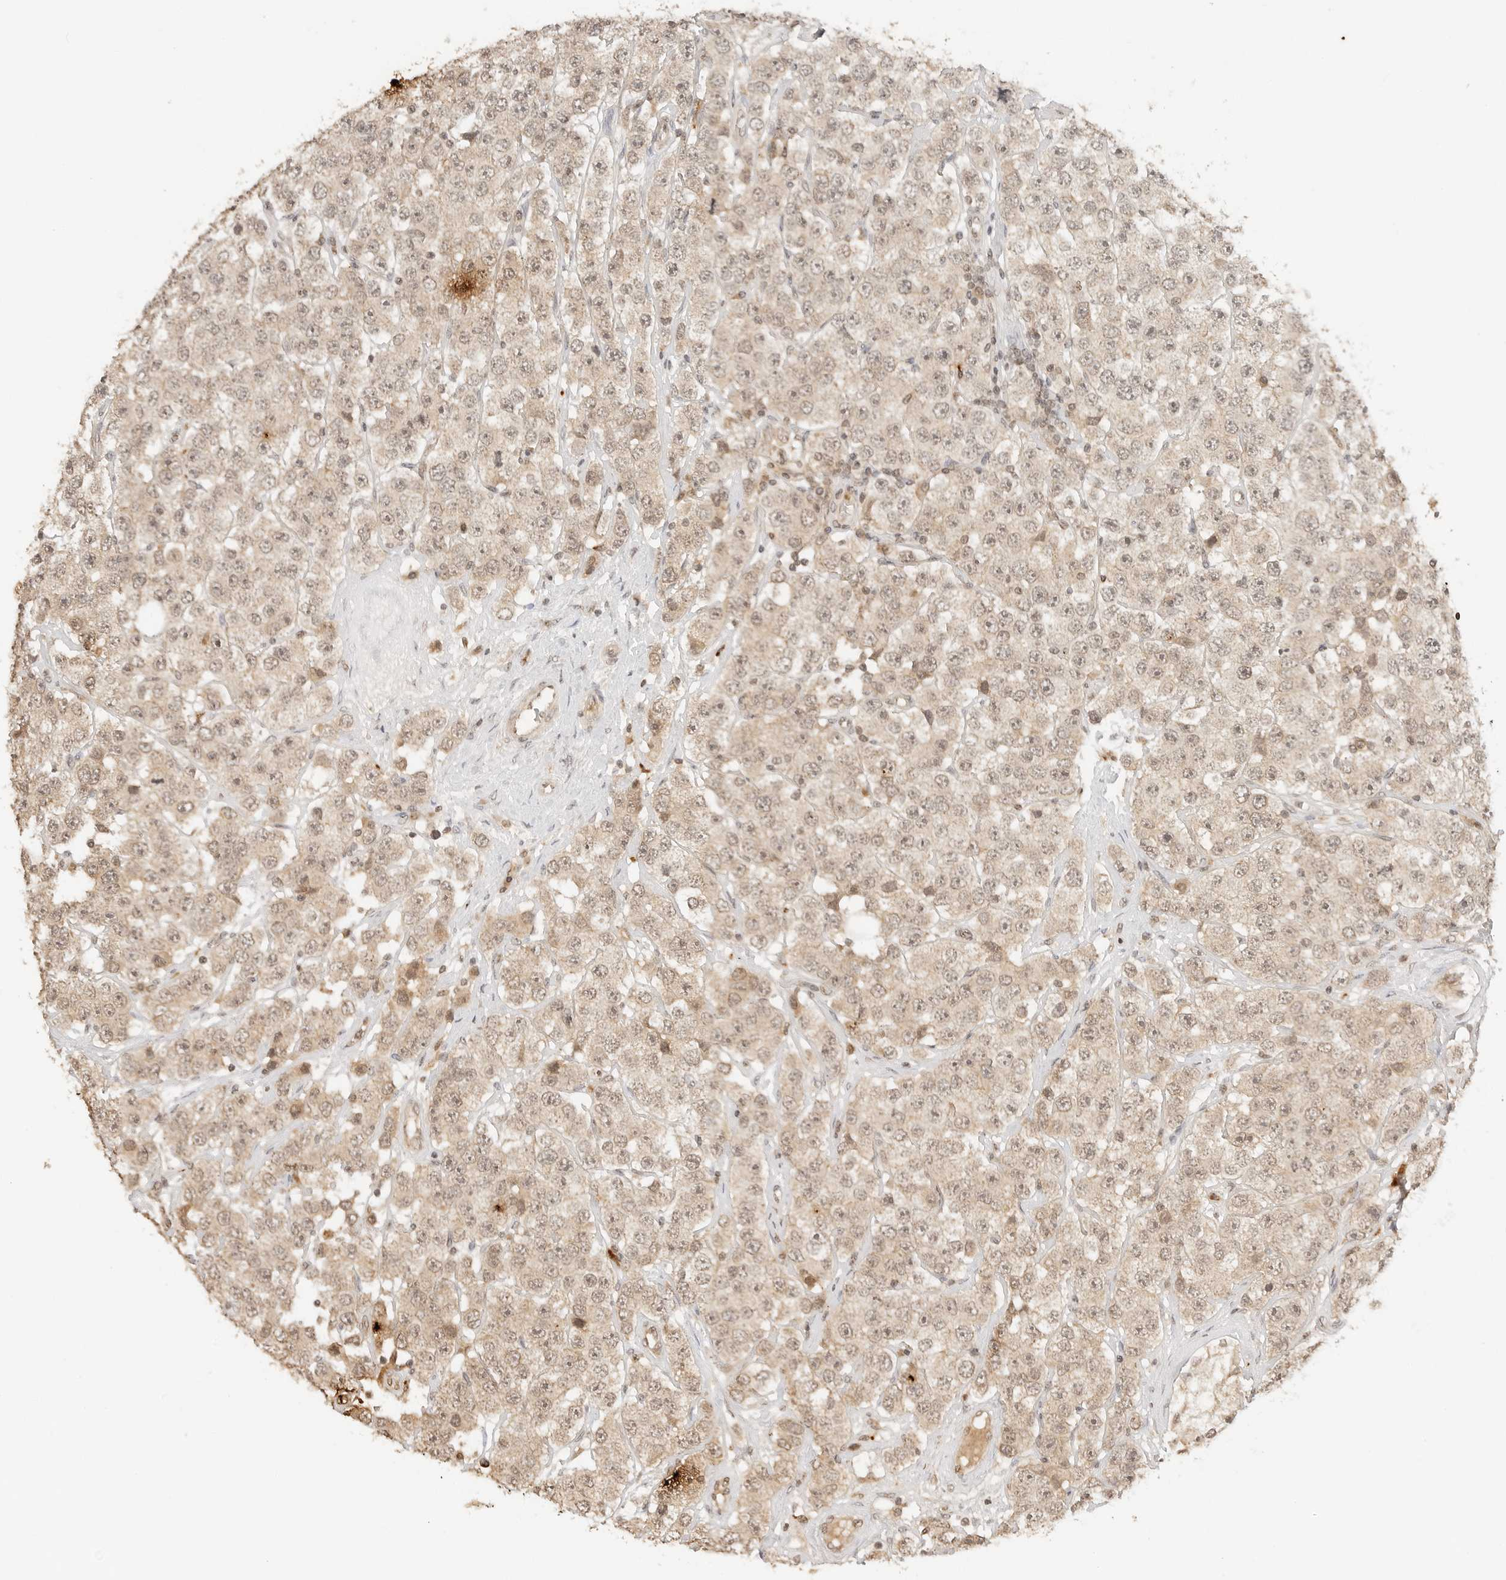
{"staining": {"intensity": "weak", "quantity": ">75%", "location": "cytoplasmic/membranous,nuclear"}, "tissue": "testis cancer", "cell_type": "Tumor cells", "image_type": "cancer", "snomed": [{"axis": "morphology", "description": "Seminoma, NOS"}, {"axis": "topography", "description": "Testis"}], "caption": "Testis cancer stained for a protein (brown) displays weak cytoplasmic/membranous and nuclear positive staining in about >75% of tumor cells.", "gene": "GPR34", "patient": {"sex": "male", "age": 28}}